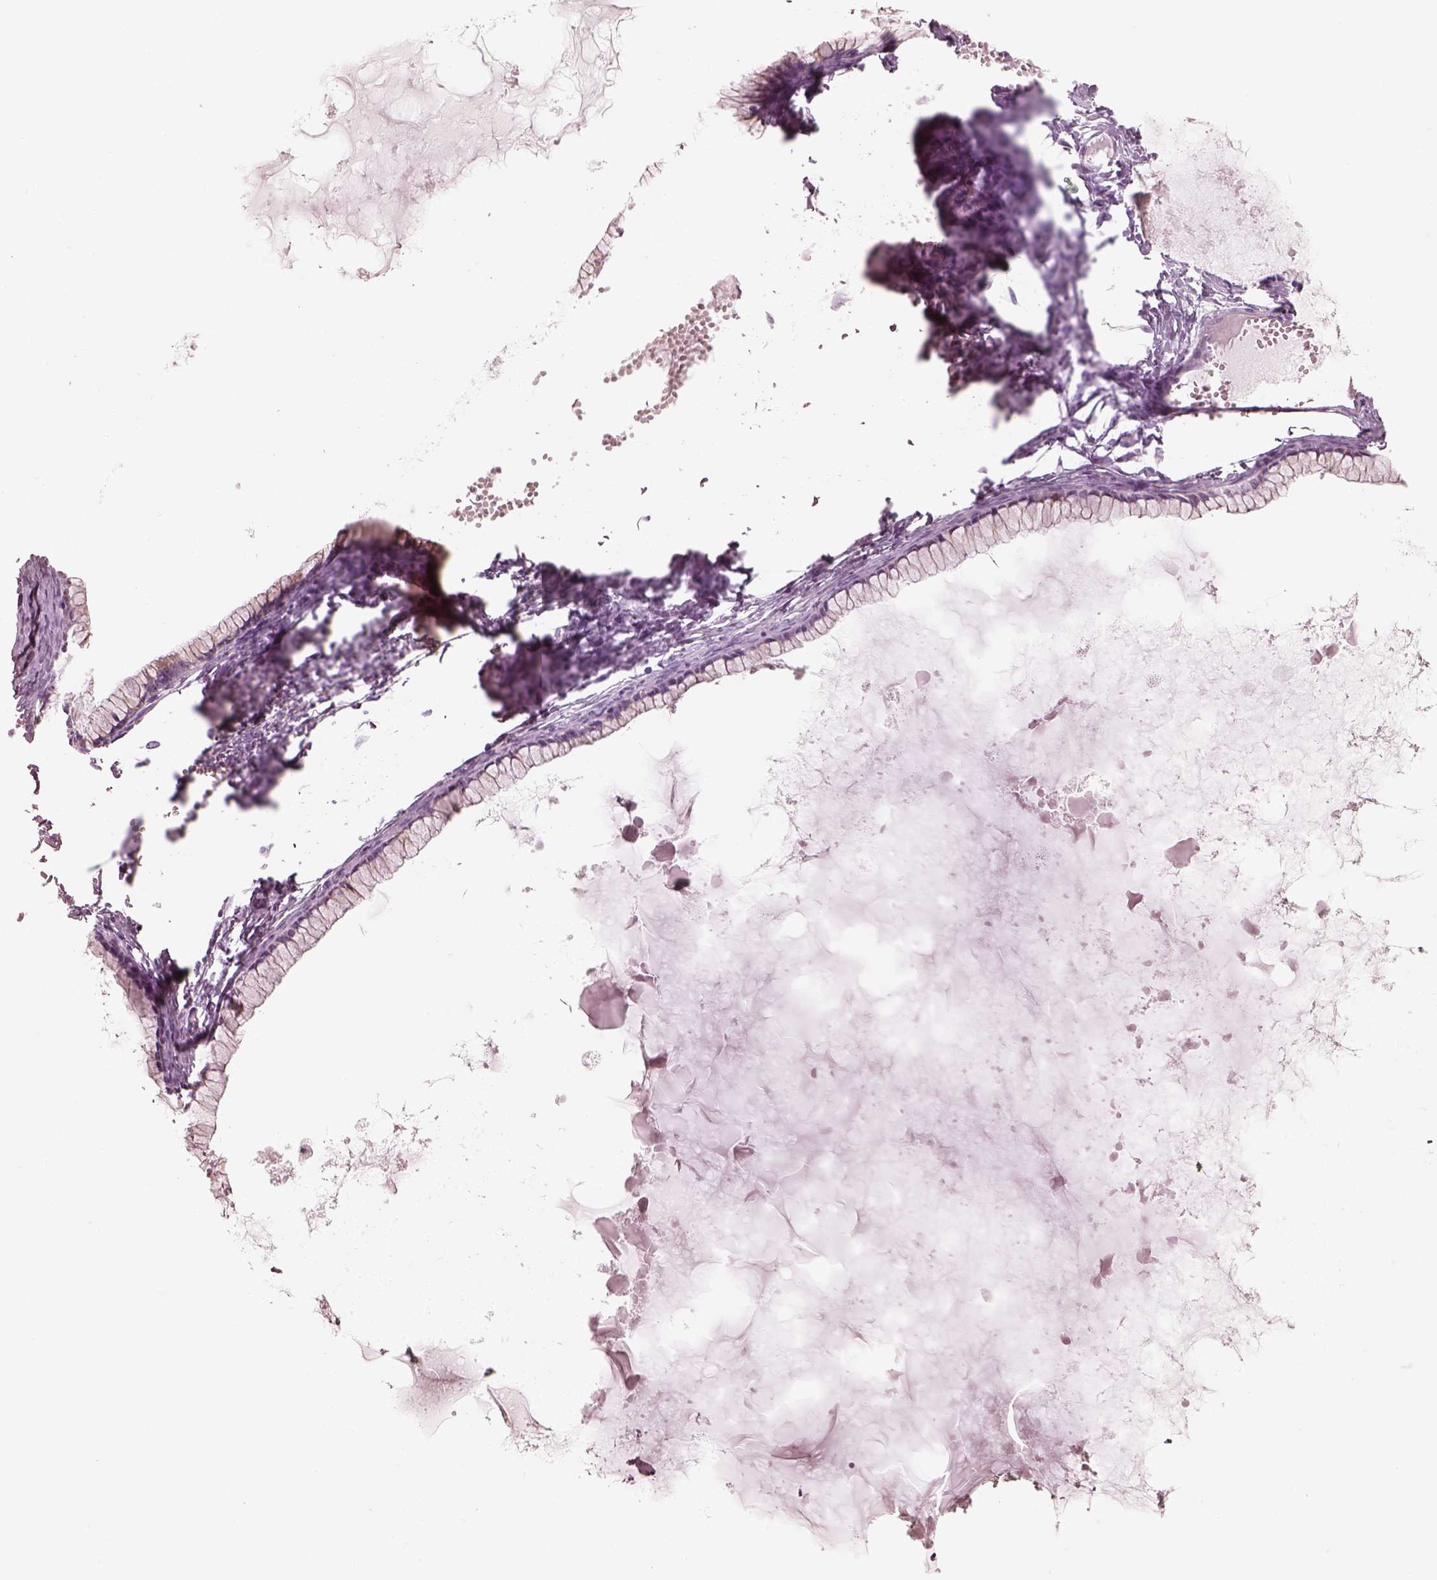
{"staining": {"intensity": "negative", "quantity": "none", "location": "none"}, "tissue": "ovarian cancer", "cell_type": "Tumor cells", "image_type": "cancer", "snomed": [{"axis": "morphology", "description": "Cystadenocarcinoma, mucinous, NOS"}, {"axis": "topography", "description": "Ovary"}], "caption": "Mucinous cystadenocarcinoma (ovarian) was stained to show a protein in brown. There is no significant expression in tumor cells.", "gene": "PON3", "patient": {"sex": "female", "age": 41}}